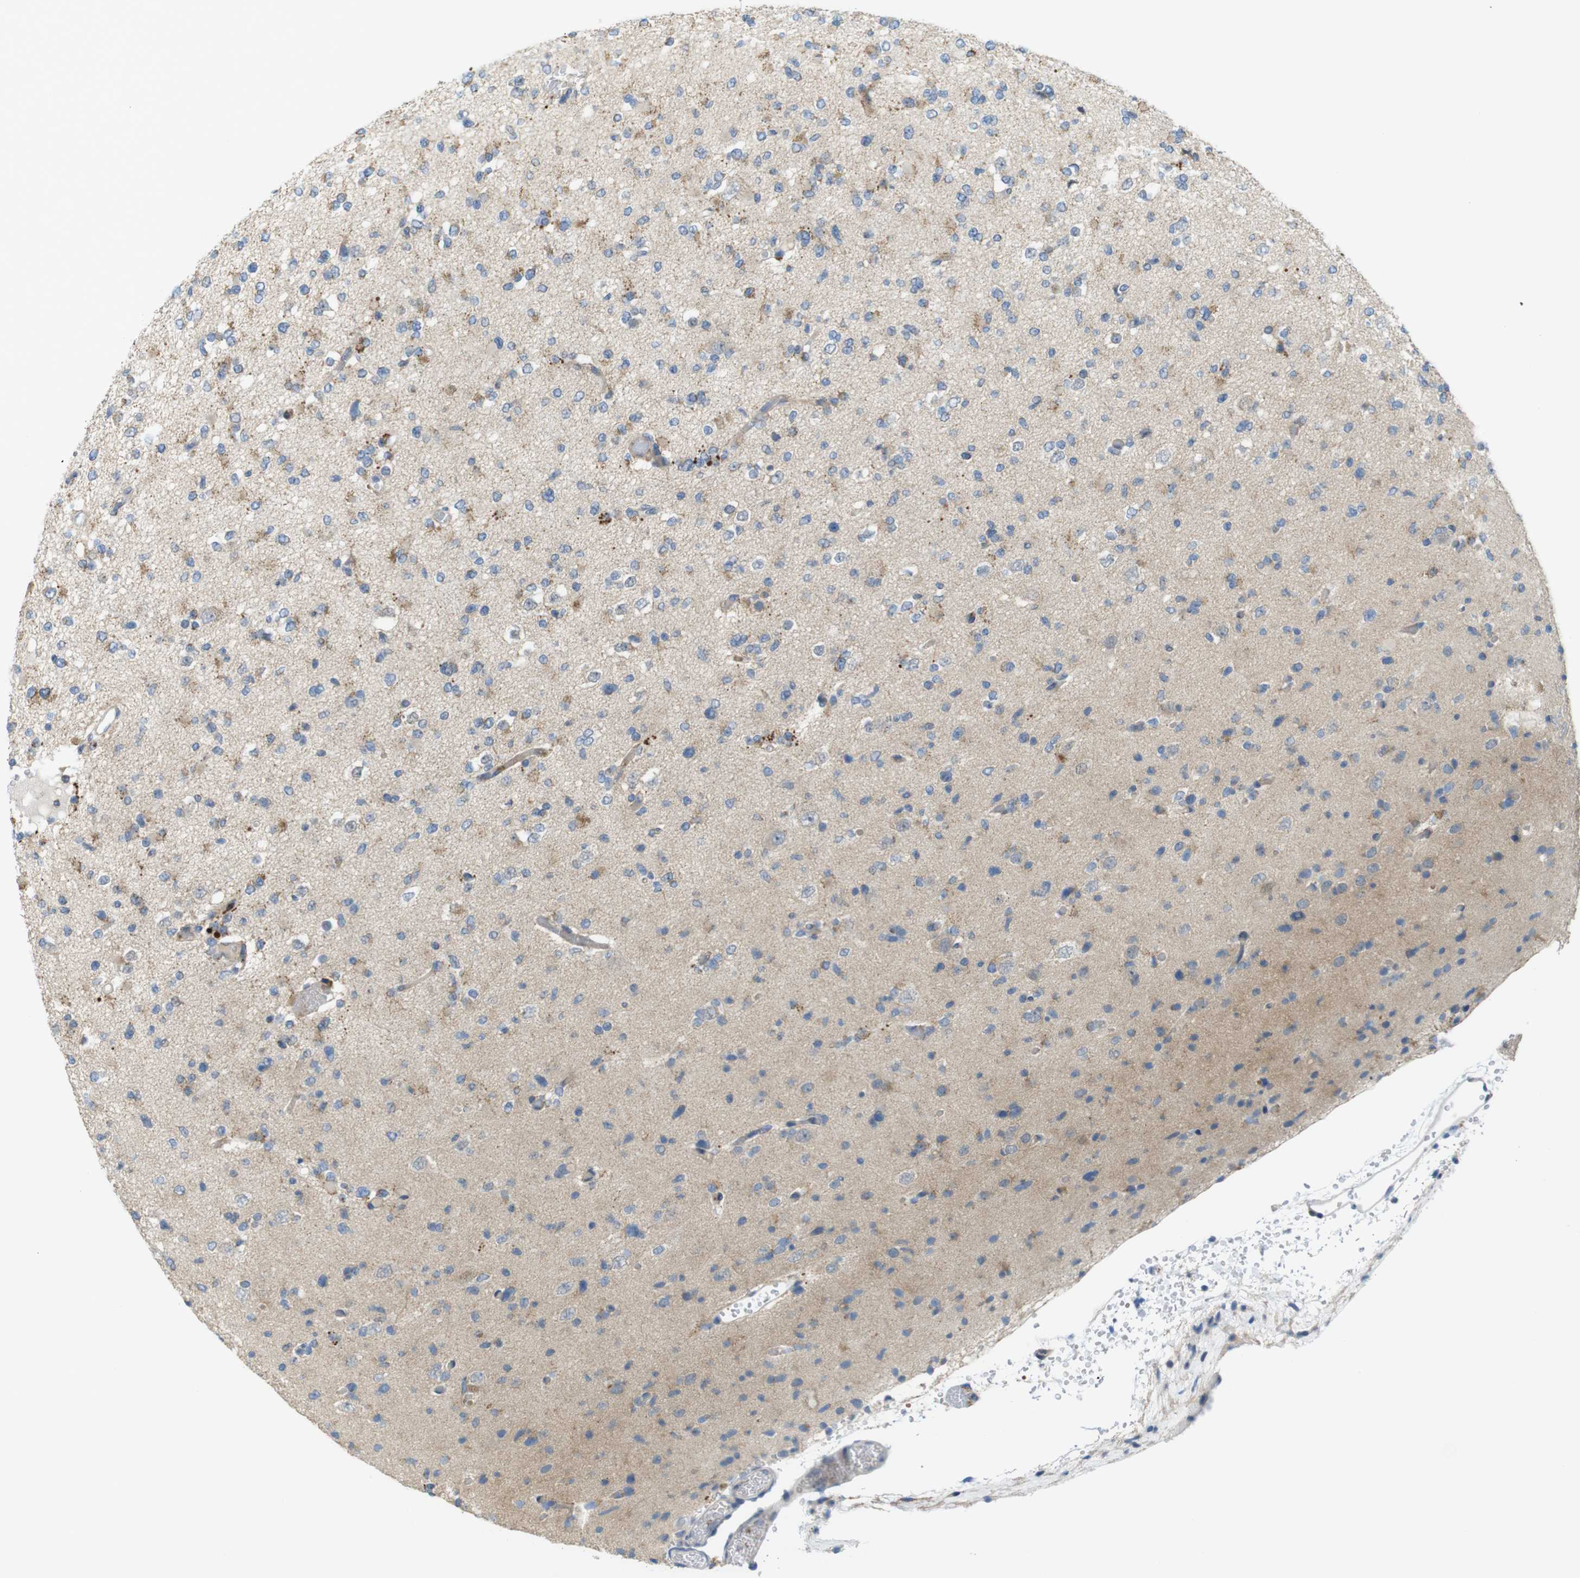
{"staining": {"intensity": "moderate", "quantity": "<25%", "location": "cytoplasmic/membranous"}, "tissue": "glioma", "cell_type": "Tumor cells", "image_type": "cancer", "snomed": [{"axis": "morphology", "description": "Glioma, malignant, Low grade"}, {"axis": "topography", "description": "Brain"}], "caption": "Moderate cytoplasmic/membranous expression is seen in approximately <25% of tumor cells in low-grade glioma (malignant).", "gene": "MARCHF1", "patient": {"sex": "female", "age": 22}}